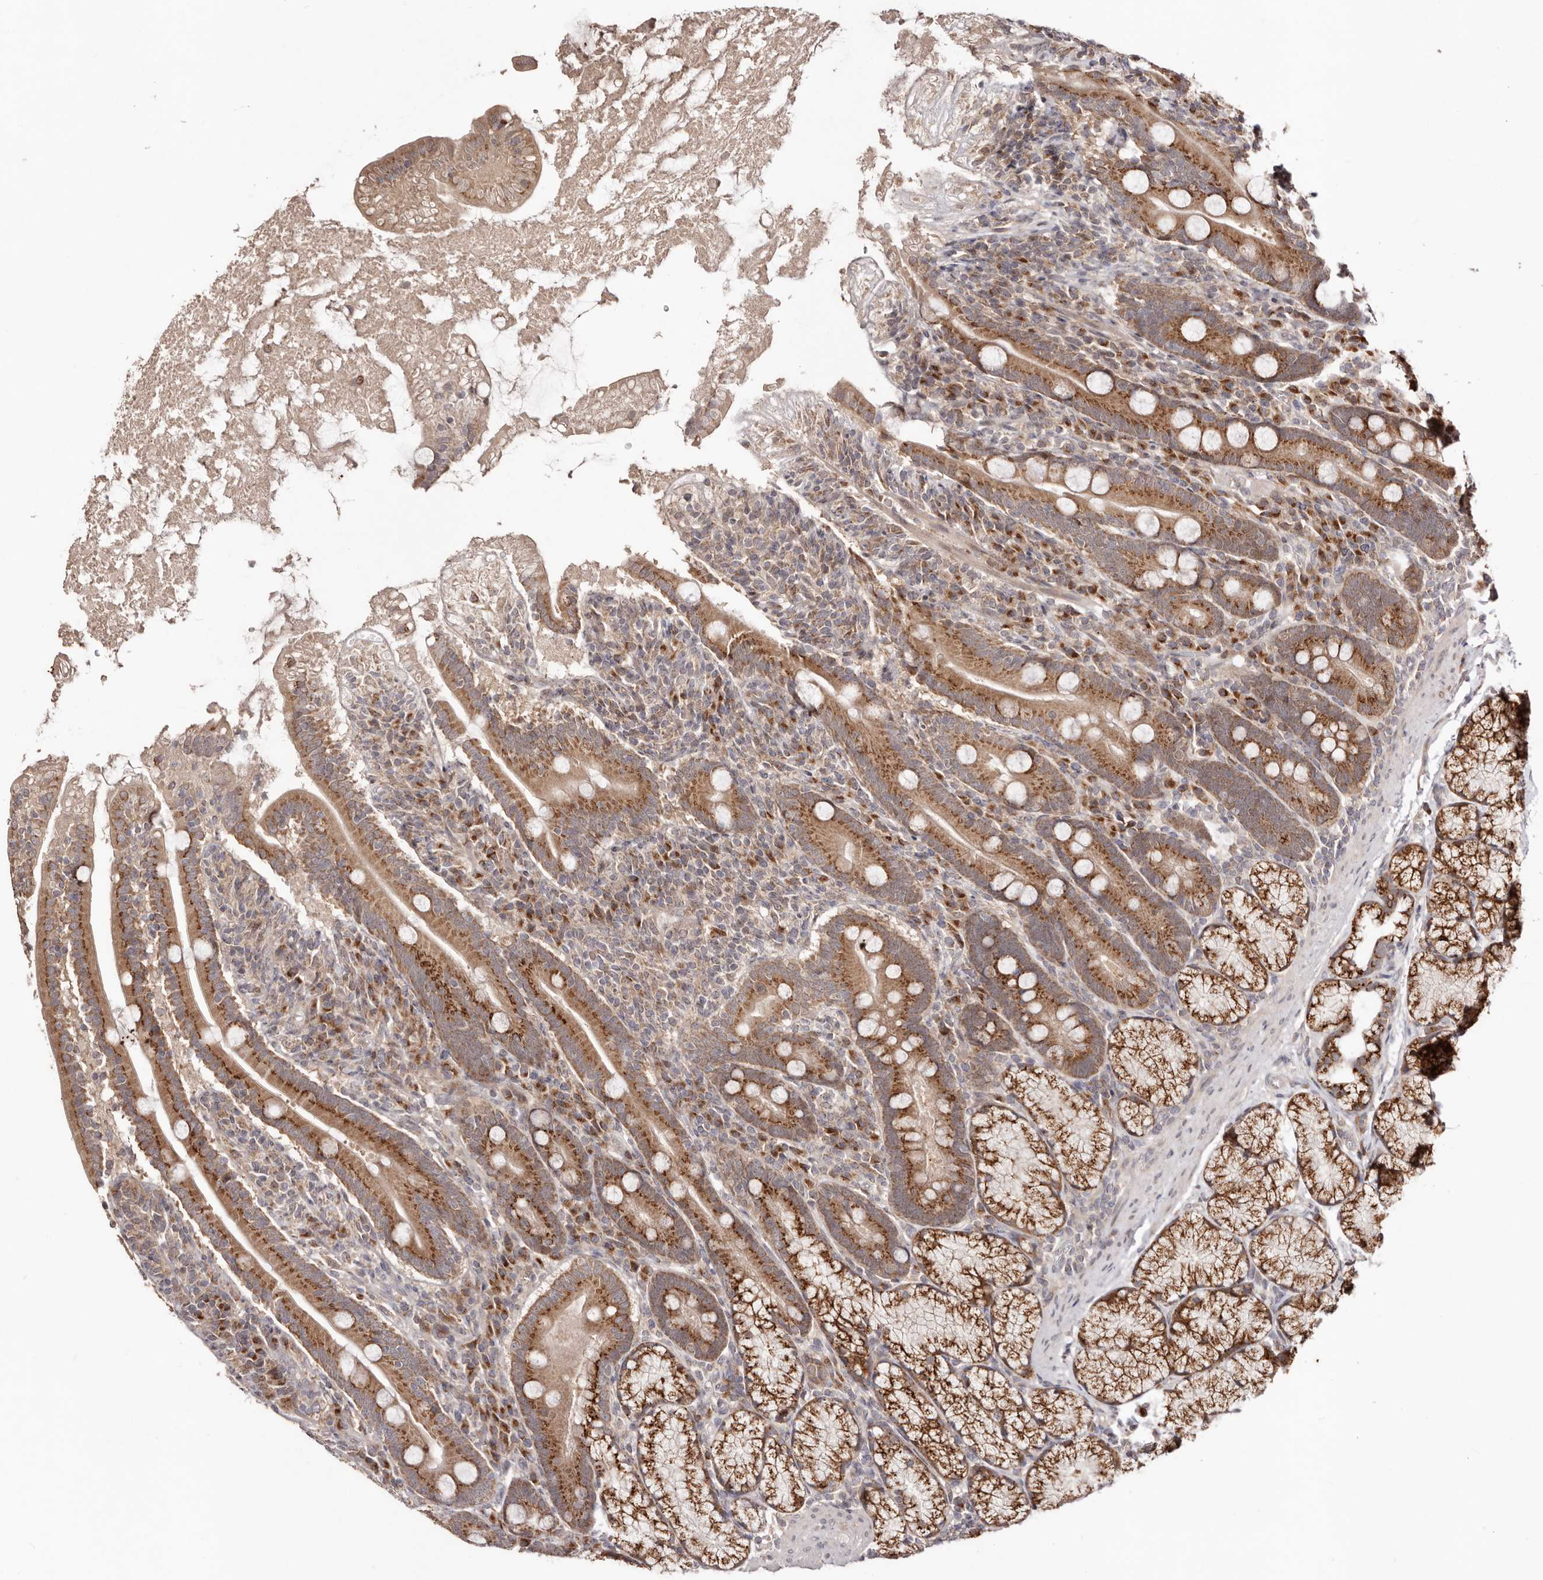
{"staining": {"intensity": "strong", "quantity": ">75%", "location": "cytoplasmic/membranous"}, "tissue": "duodenum", "cell_type": "Glandular cells", "image_type": "normal", "snomed": [{"axis": "morphology", "description": "Normal tissue, NOS"}, {"axis": "topography", "description": "Duodenum"}], "caption": "Duodenum stained with immunohistochemistry (IHC) displays strong cytoplasmic/membranous staining in about >75% of glandular cells.", "gene": "EGR3", "patient": {"sex": "male", "age": 35}}